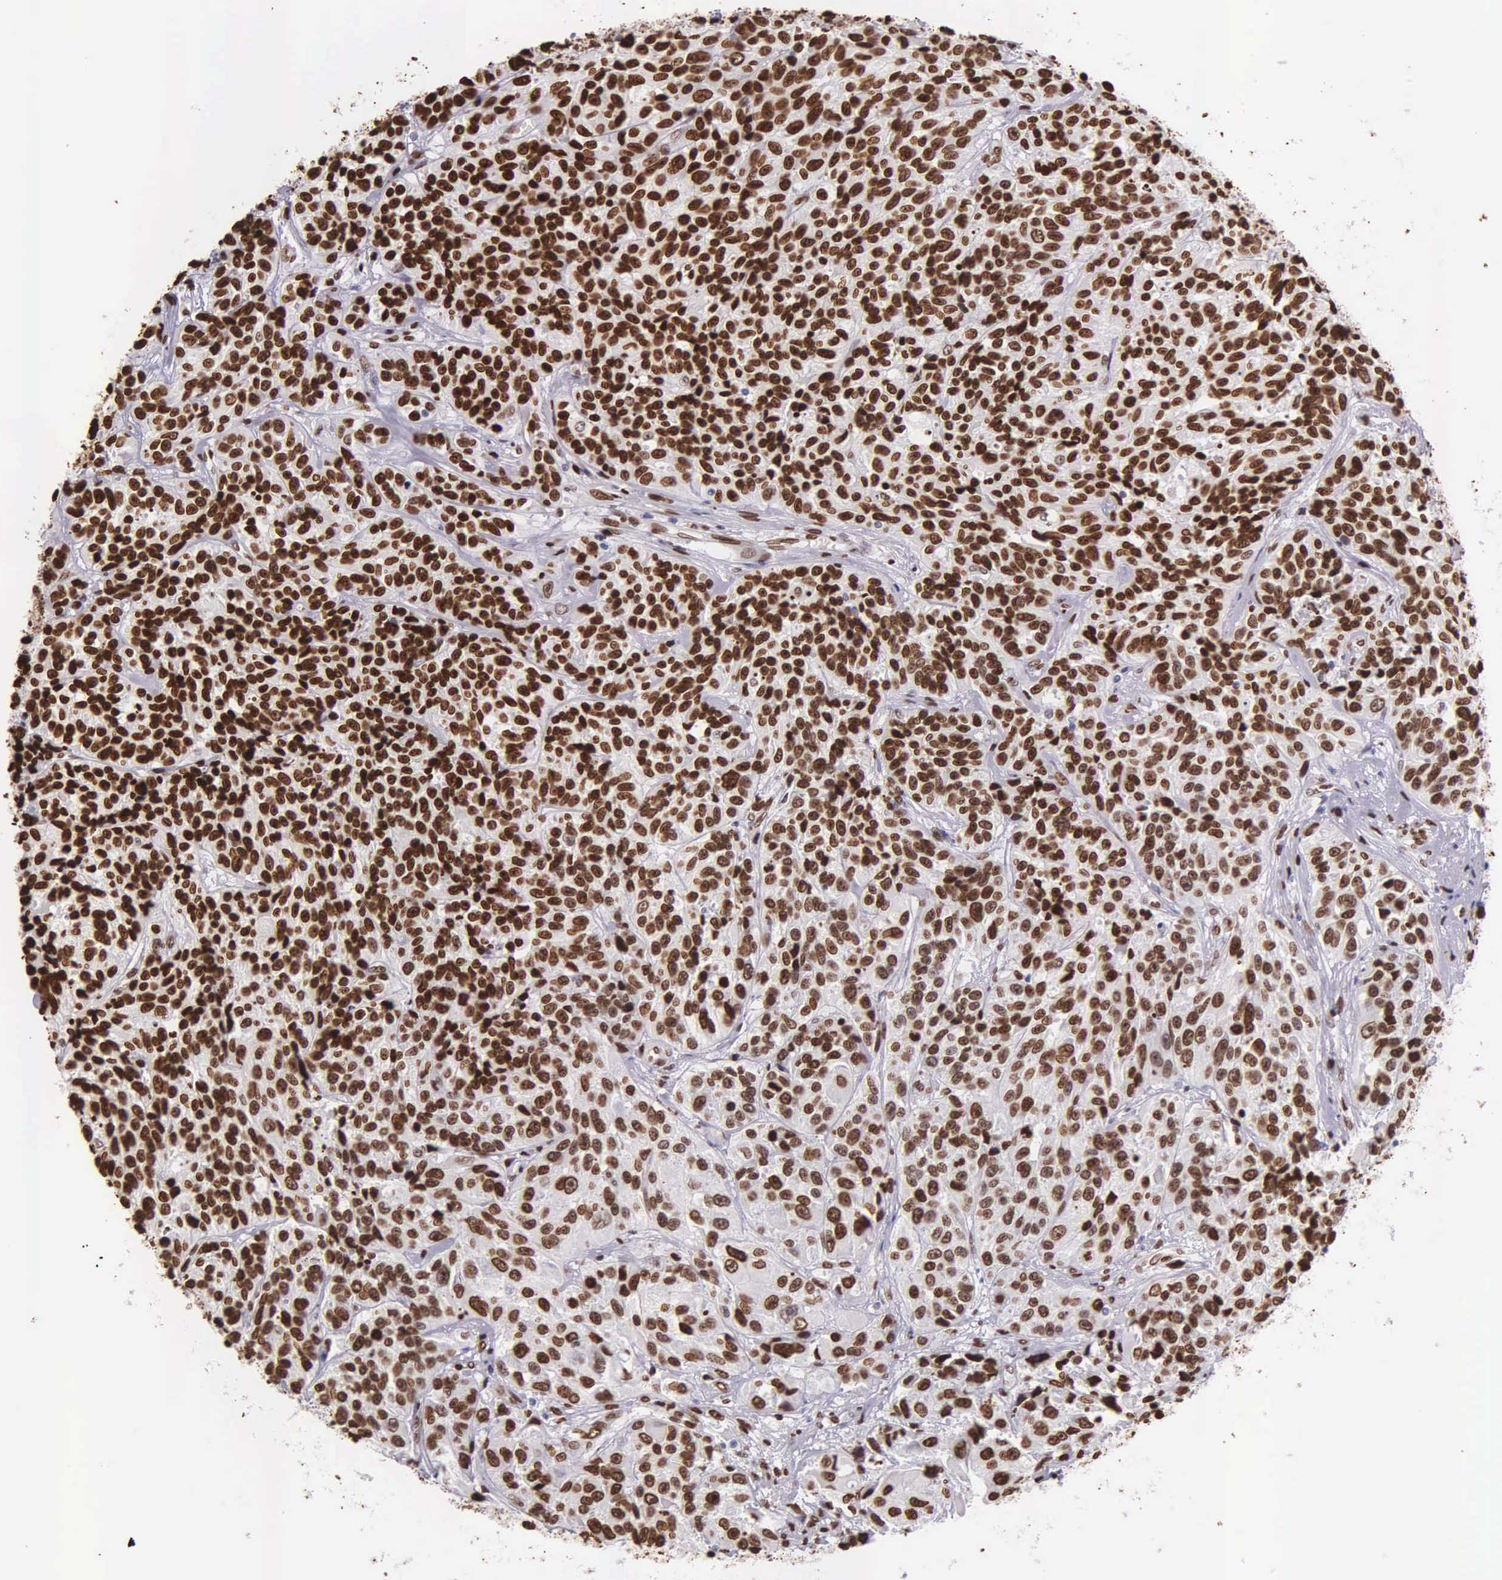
{"staining": {"intensity": "strong", "quantity": ">75%", "location": "nuclear"}, "tissue": "urothelial cancer", "cell_type": "Tumor cells", "image_type": "cancer", "snomed": [{"axis": "morphology", "description": "Urothelial carcinoma, High grade"}, {"axis": "topography", "description": "Urinary bladder"}], "caption": "A brown stain highlights strong nuclear expression of a protein in urothelial cancer tumor cells. The staining is performed using DAB brown chromogen to label protein expression. The nuclei are counter-stained blue using hematoxylin.", "gene": "H1-0", "patient": {"sex": "female", "age": 81}}